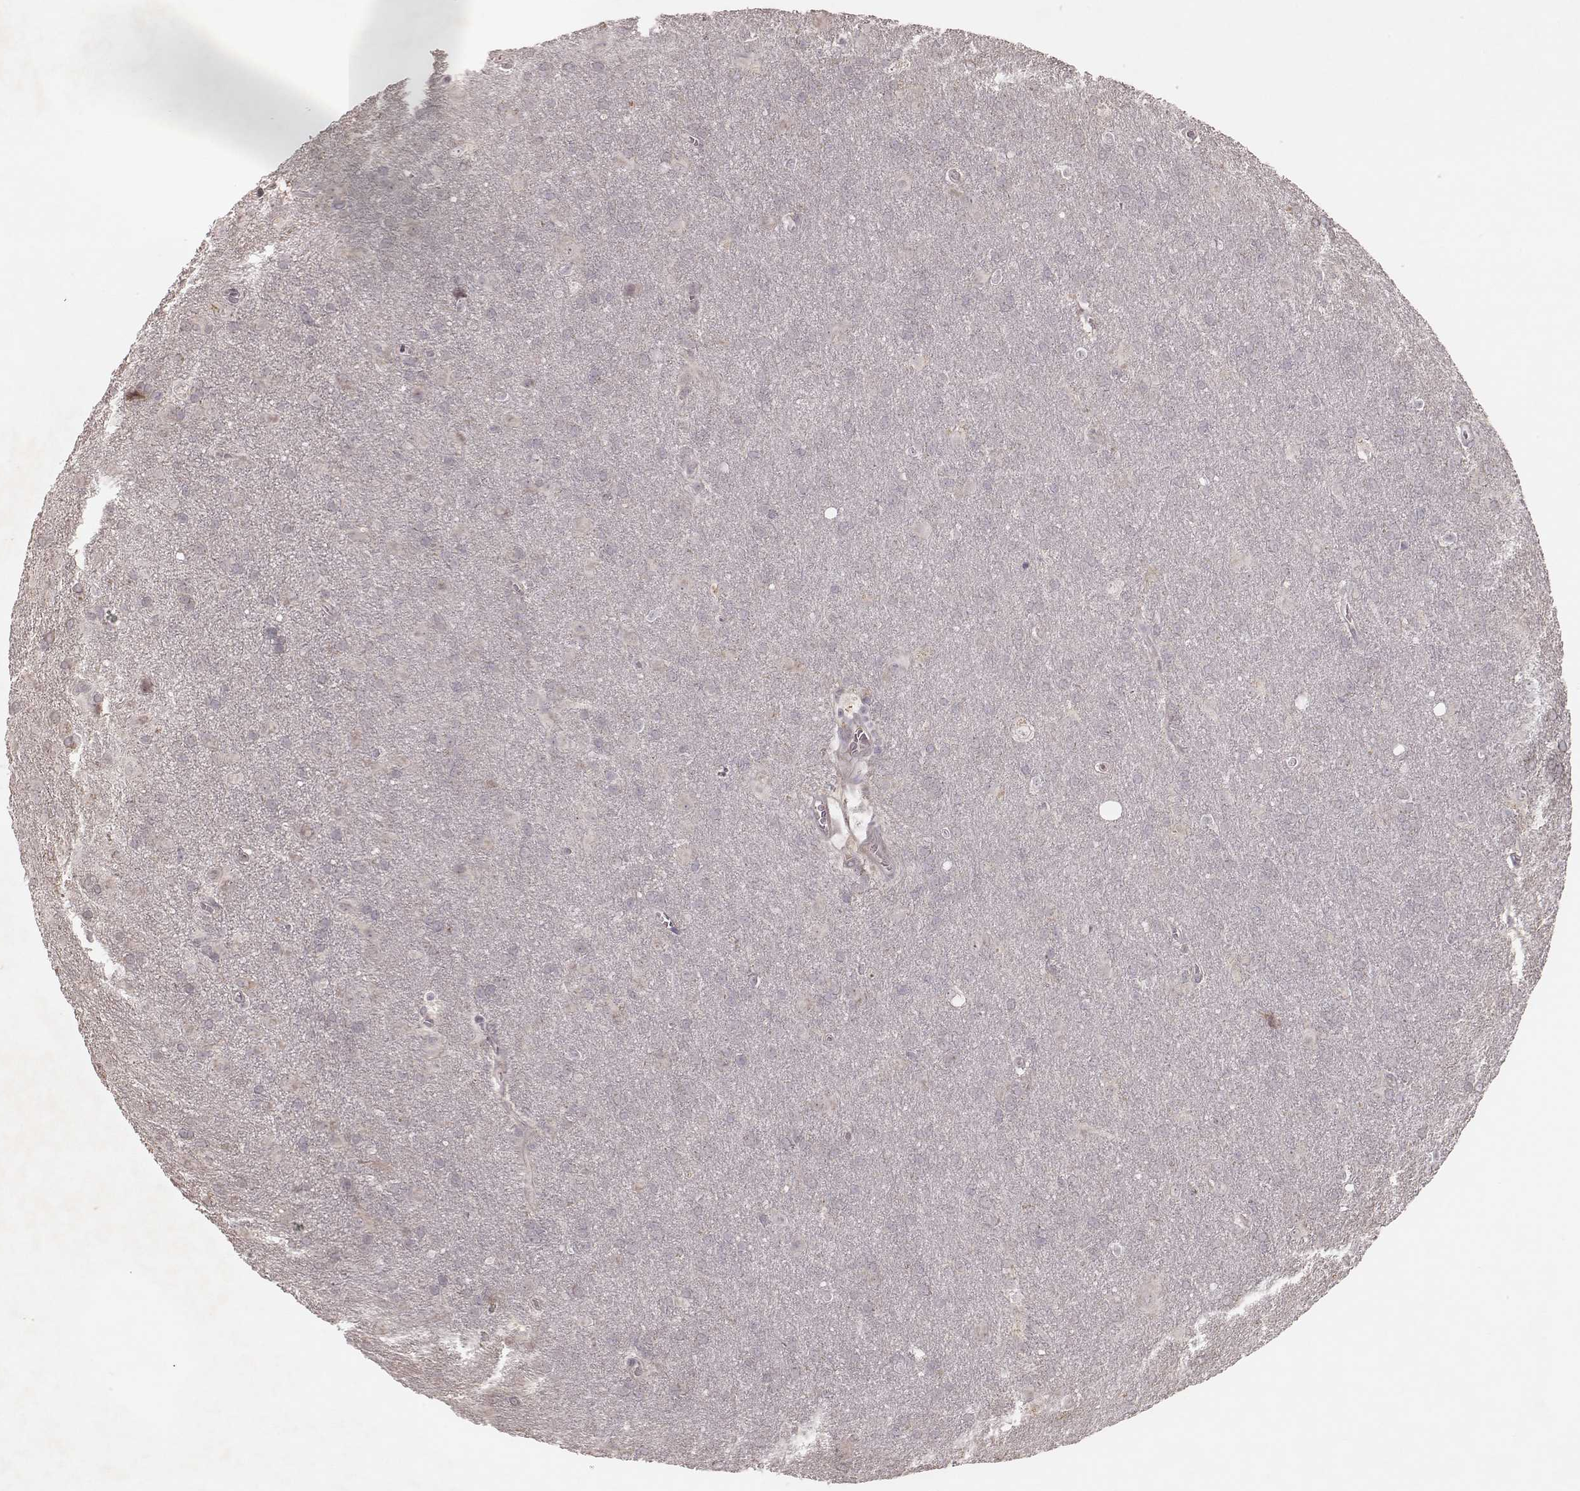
{"staining": {"intensity": "negative", "quantity": "none", "location": "none"}, "tissue": "glioma", "cell_type": "Tumor cells", "image_type": "cancer", "snomed": [{"axis": "morphology", "description": "Glioma, malignant, Low grade"}, {"axis": "topography", "description": "Brain"}], "caption": "Histopathology image shows no significant protein staining in tumor cells of glioma.", "gene": "FAM13B", "patient": {"sex": "male", "age": 58}}